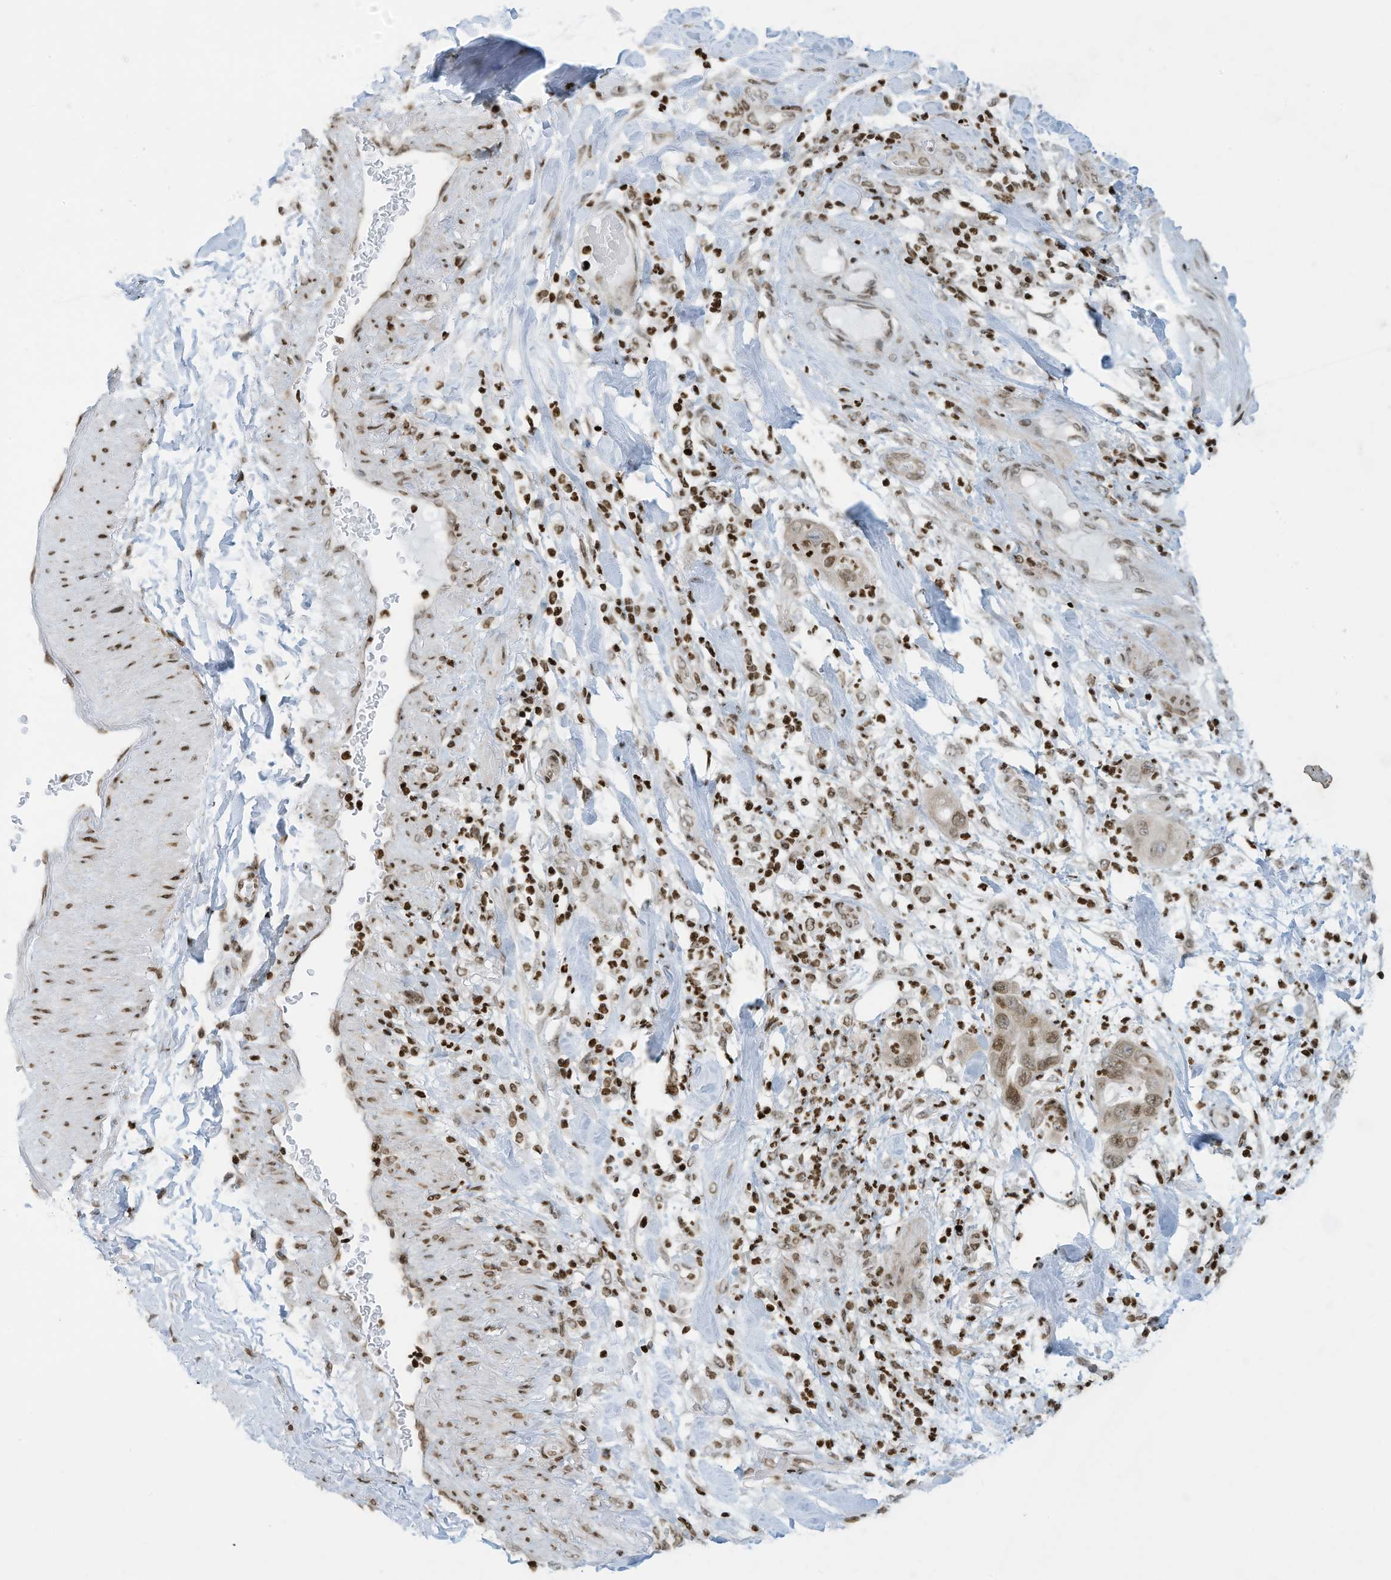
{"staining": {"intensity": "moderate", "quantity": ">75%", "location": "nuclear"}, "tissue": "pancreatic cancer", "cell_type": "Tumor cells", "image_type": "cancer", "snomed": [{"axis": "morphology", "description": "Adenocarcinoma, NOS"}, {"axis": "topography", "description": "Pancreas"}], "caption": "Protein expression by immunohistochemistry (IHC) reveals moderate nuclear expression in approximately >75% of tumor cells in pancreatic cancer (adenocarcinoma).", "gene": "ADI1", "patient": {"sex": "female", "age": 71}}